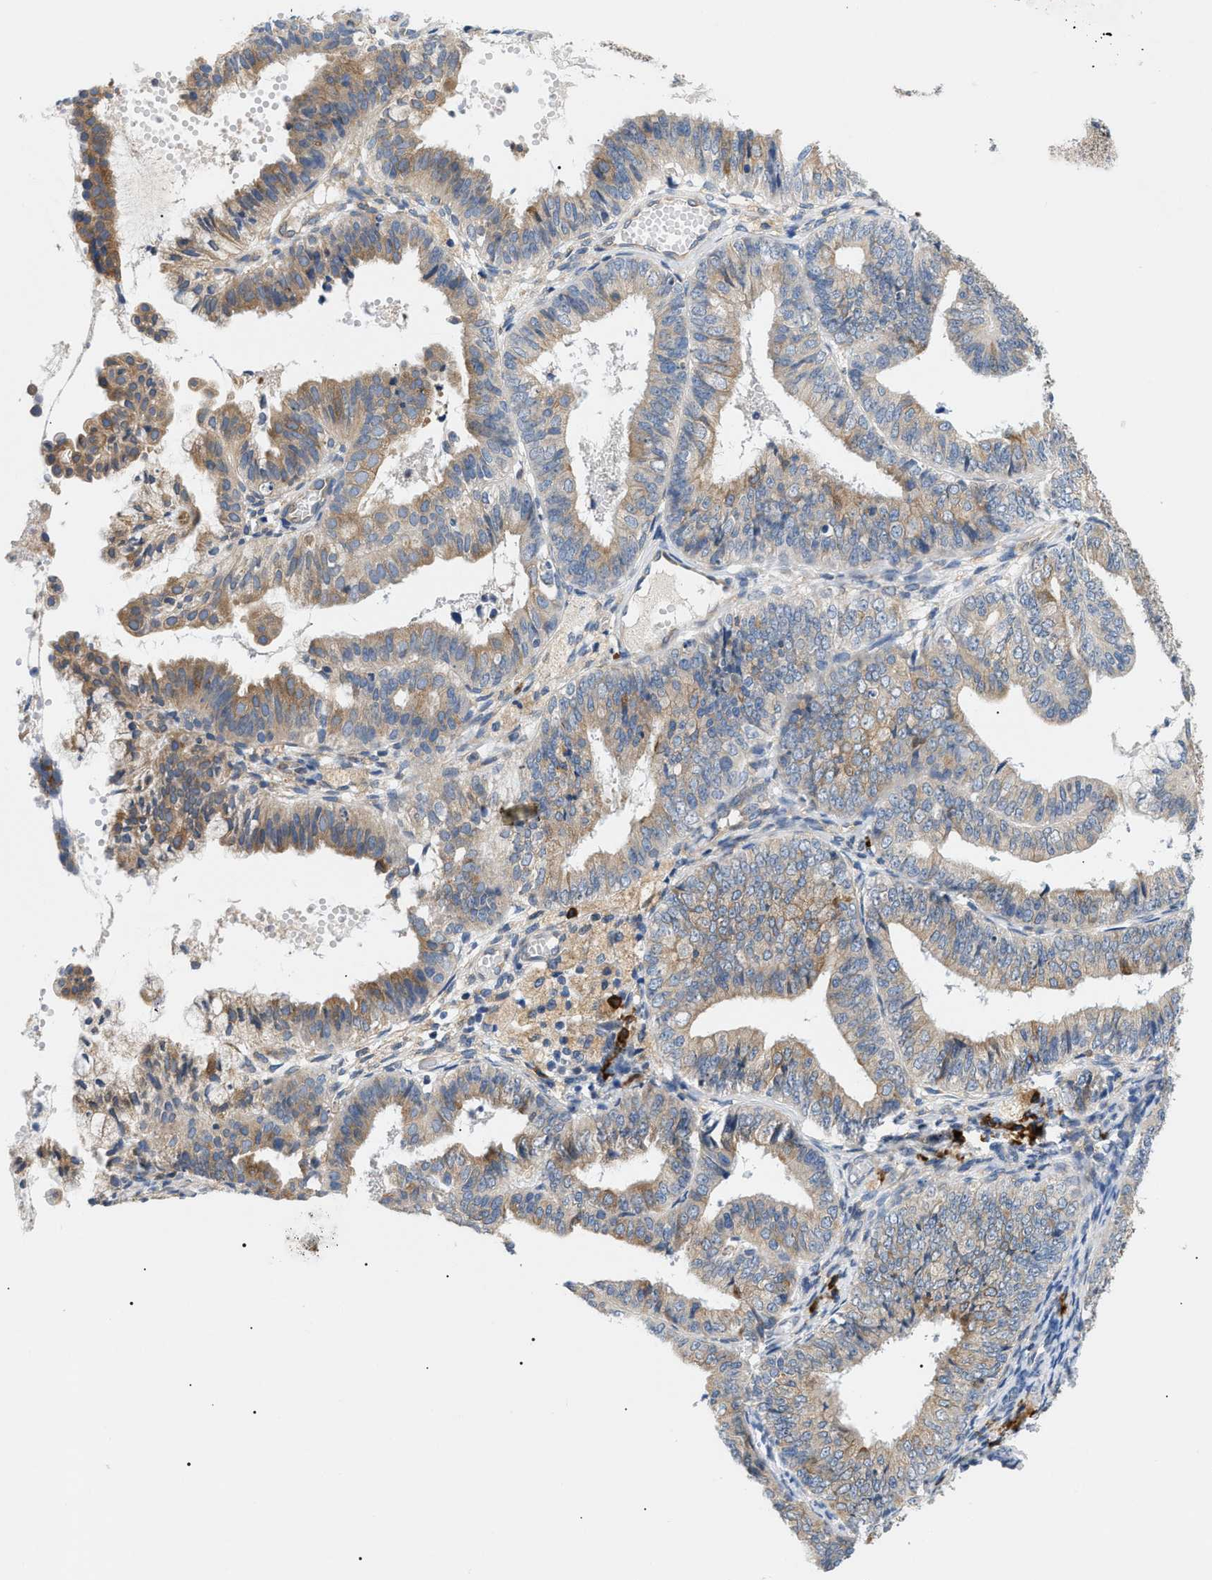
{"staining": {"intensity": "moderate", "quantity": "25%-75%", "location": "cytoplasmic/membranous"}, "tissue": "endometrial cancer", "cell_type": "Tumor cells", "image_type": "cancer", "snomed": [{"axis": "morphology", "description": "Adenocarcinoma, NOS"}, {"axis": "topography", "description": "Endometrium"}], "caption": "A medium amount of moderate cytoplasmic/membranous expression is identified in about 25%-75% of tumor cells in endometrial cancer (adenocarcinoma) tissue.", "gene": "DERL1", "patient": {"sex": "female", "age": 63}}